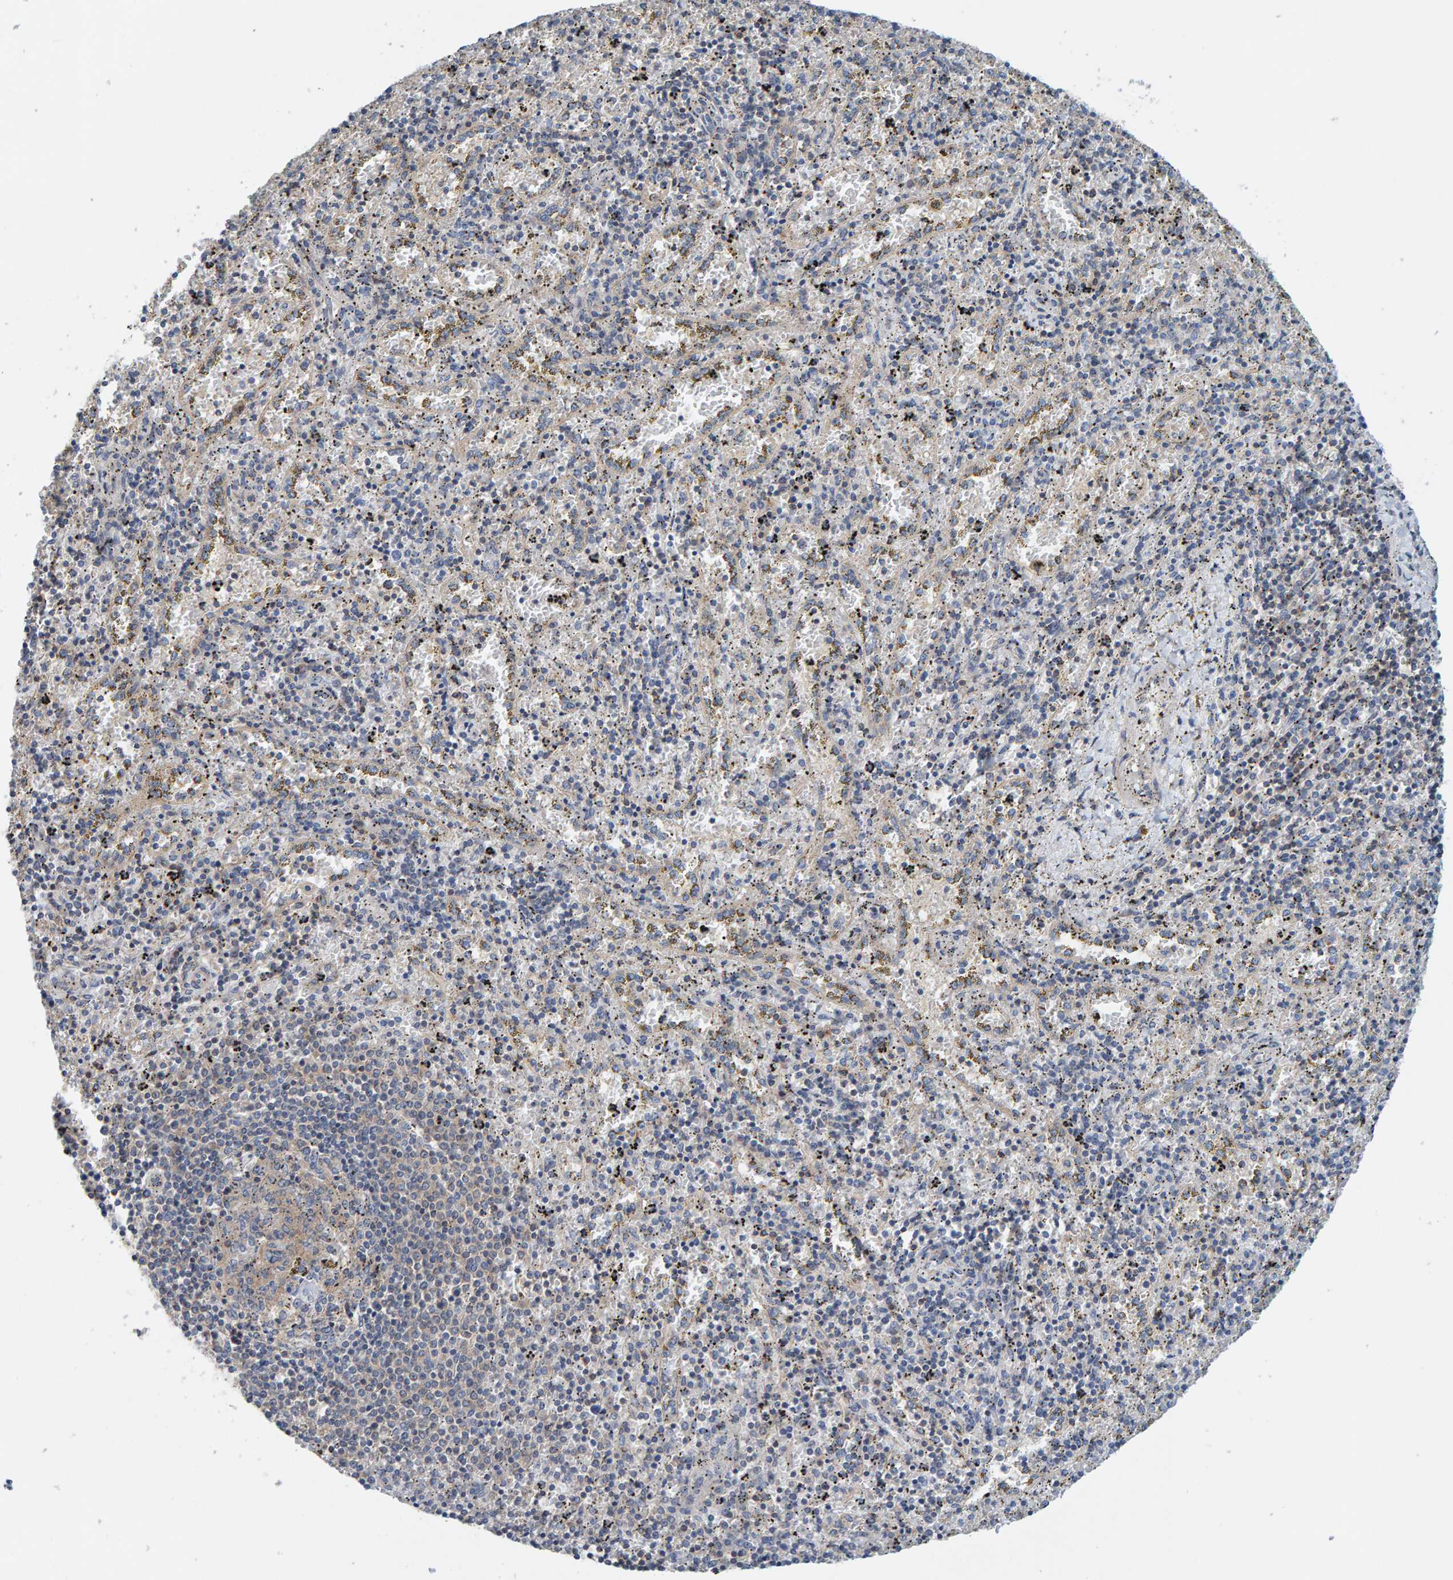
{"staining": {"intensity": "weak", "quantity": "25%-75%", "location": "cytoplasmic/membranous"}, "tissue": "spleen", "cell_type": "Cells in red pulp", "image_type": "normal", "snomed": [{"axis": "morphology", "description": "Normal tissue, NOS"}, {"axis": "topography", "description": "Spleen"}], "caption": "High-magnification brightfield microscopy of unremarkable spleen stained with DAB (3,3'-diaminobenzidine) (brown) and counterstained with hematoxylin (blue). cells in red pulp exhibit weak cytoplasmic/membranous positivity is seen in about25%-75% of cells.", "gene": "CCM2", "patient": {"sex": "male", "age": 11}}